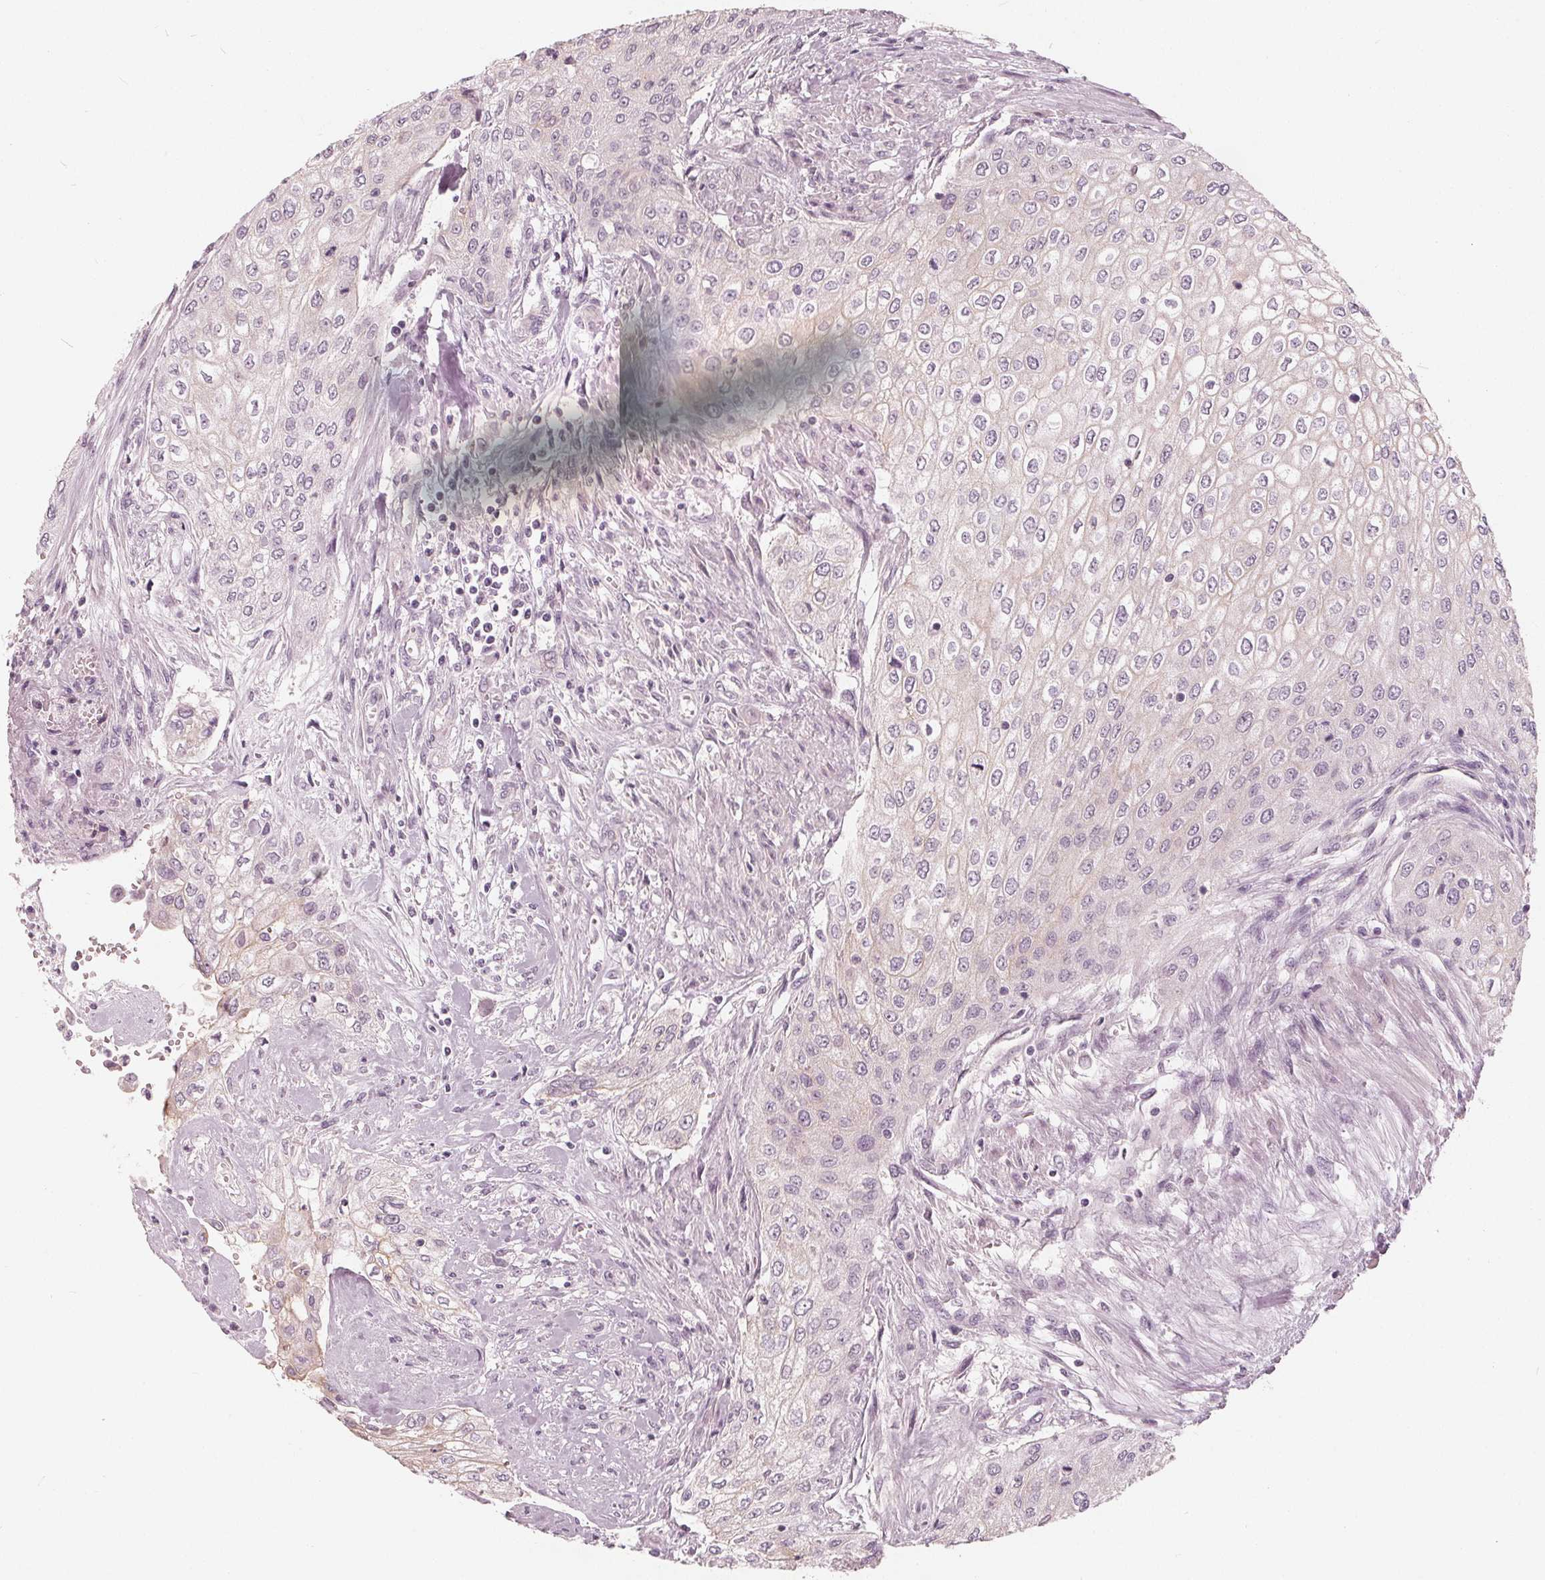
{"staining": {"intensity": "negative", "quantity": "none", "location": "none"}, "tissue": "urothelial cancer", "cell_type": "Tumor cells", "image_type": "cancer", "snomed": [{"axis": "morphology", "description": "Urothelial carcinoma, High grade"}, {"axis": "topography", "description": "Urinary bladder"}], "caption": "IHC of human urothelial cancer shows no staining in tumor cells.", "gene": "SAT2", "patient": {"sex": "male", "age": 62}}